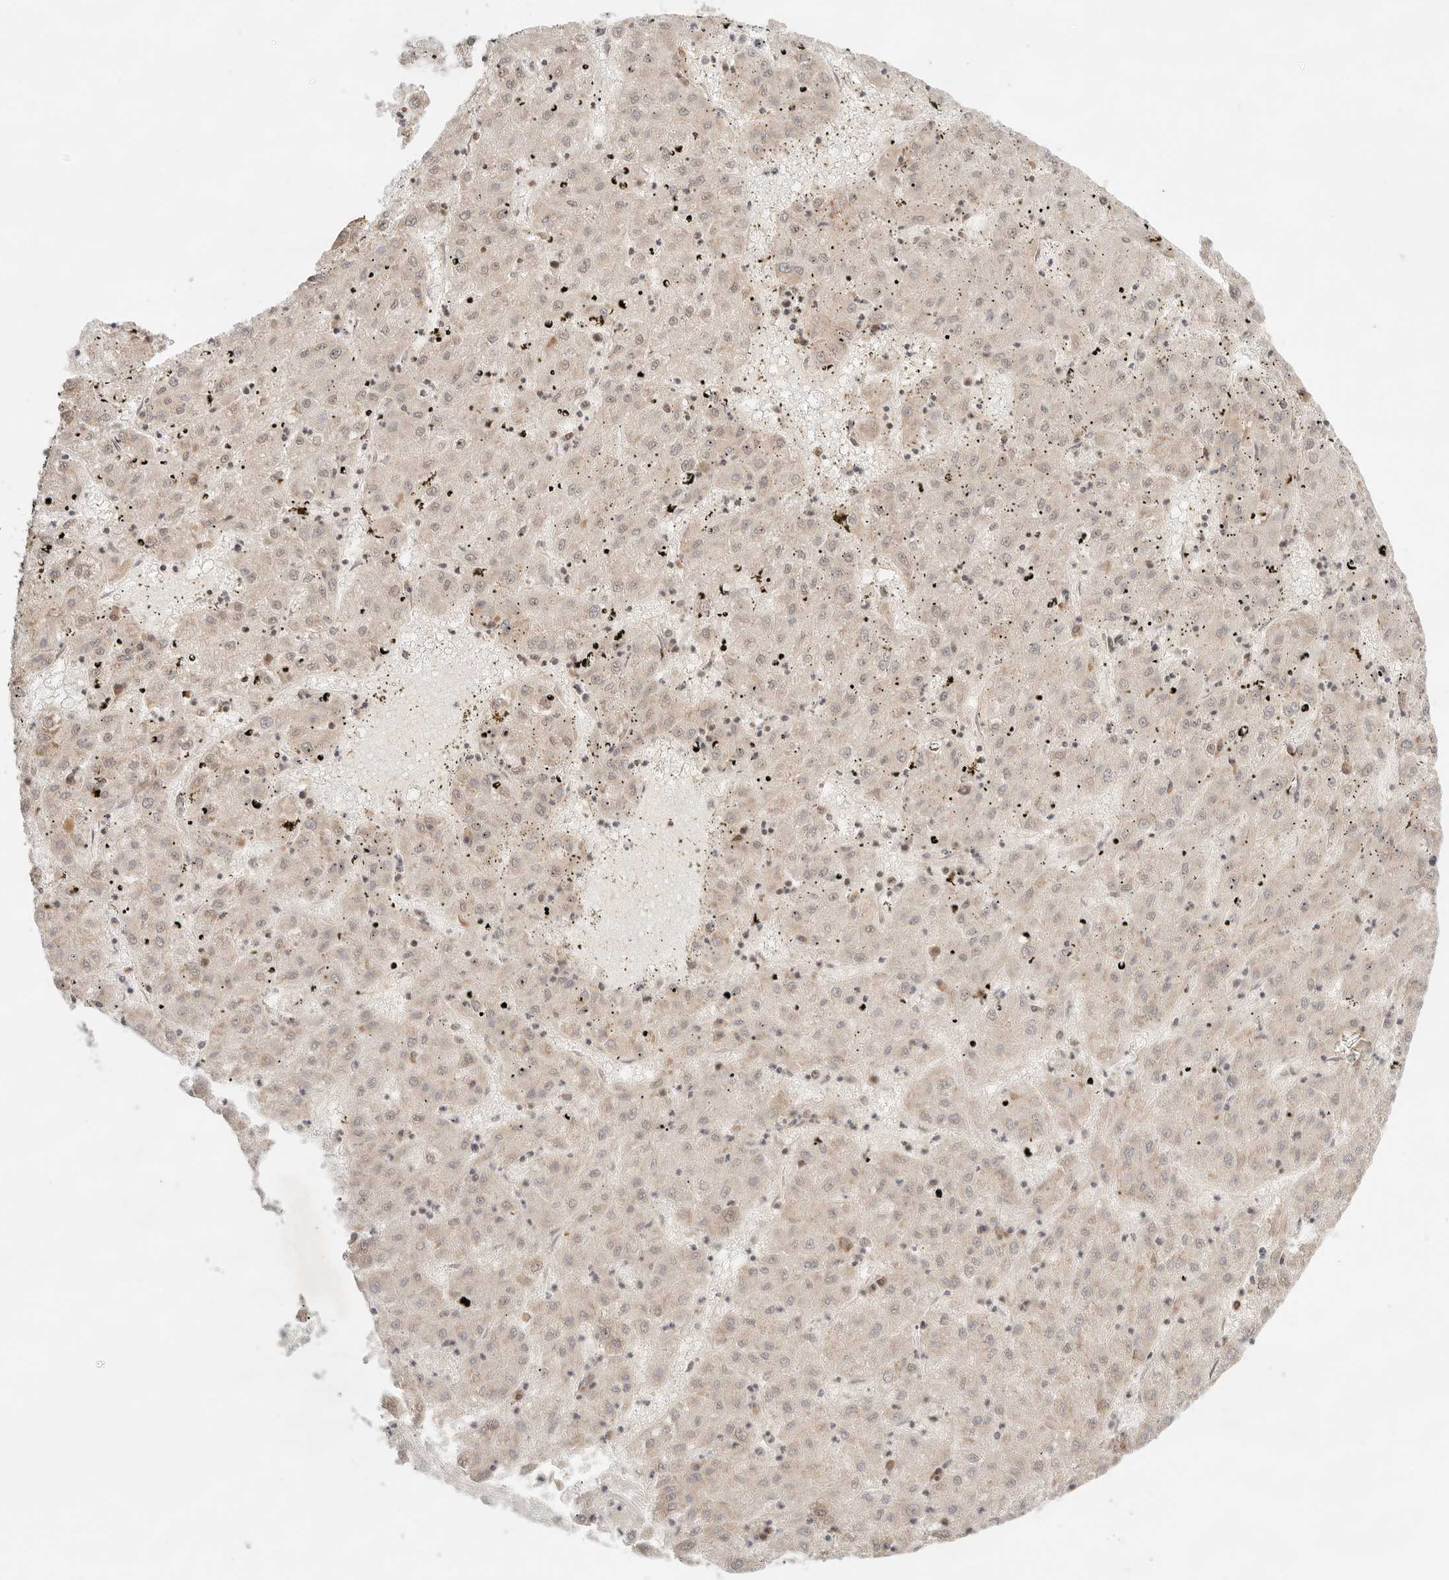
{"staining": {"intensity": "weak", "quantity": "25%-75%", "location": "nuclear"}, "tissue": "liver cancer", "cell_type": "Tumor cells", "image_type": "cancer", "snomed": [{"axis": "morphology", "description": "Carcinoma, Hepatocellular, NOS"}, {"axis": "topography", "description": "Liver"}], "caption": "Immunohistochemistry (IHC) photomicrograph of neoplastic tissue: liver hepatocellular carcinoma stained using immunohistochemistry demonstrates low levels of weak protein expression localized specifically in the nuclear of tumor cells, appearing as a nuclear brown color.", "gene": "GTF2E2", "patient": {"sex": "male", "age": 72}}